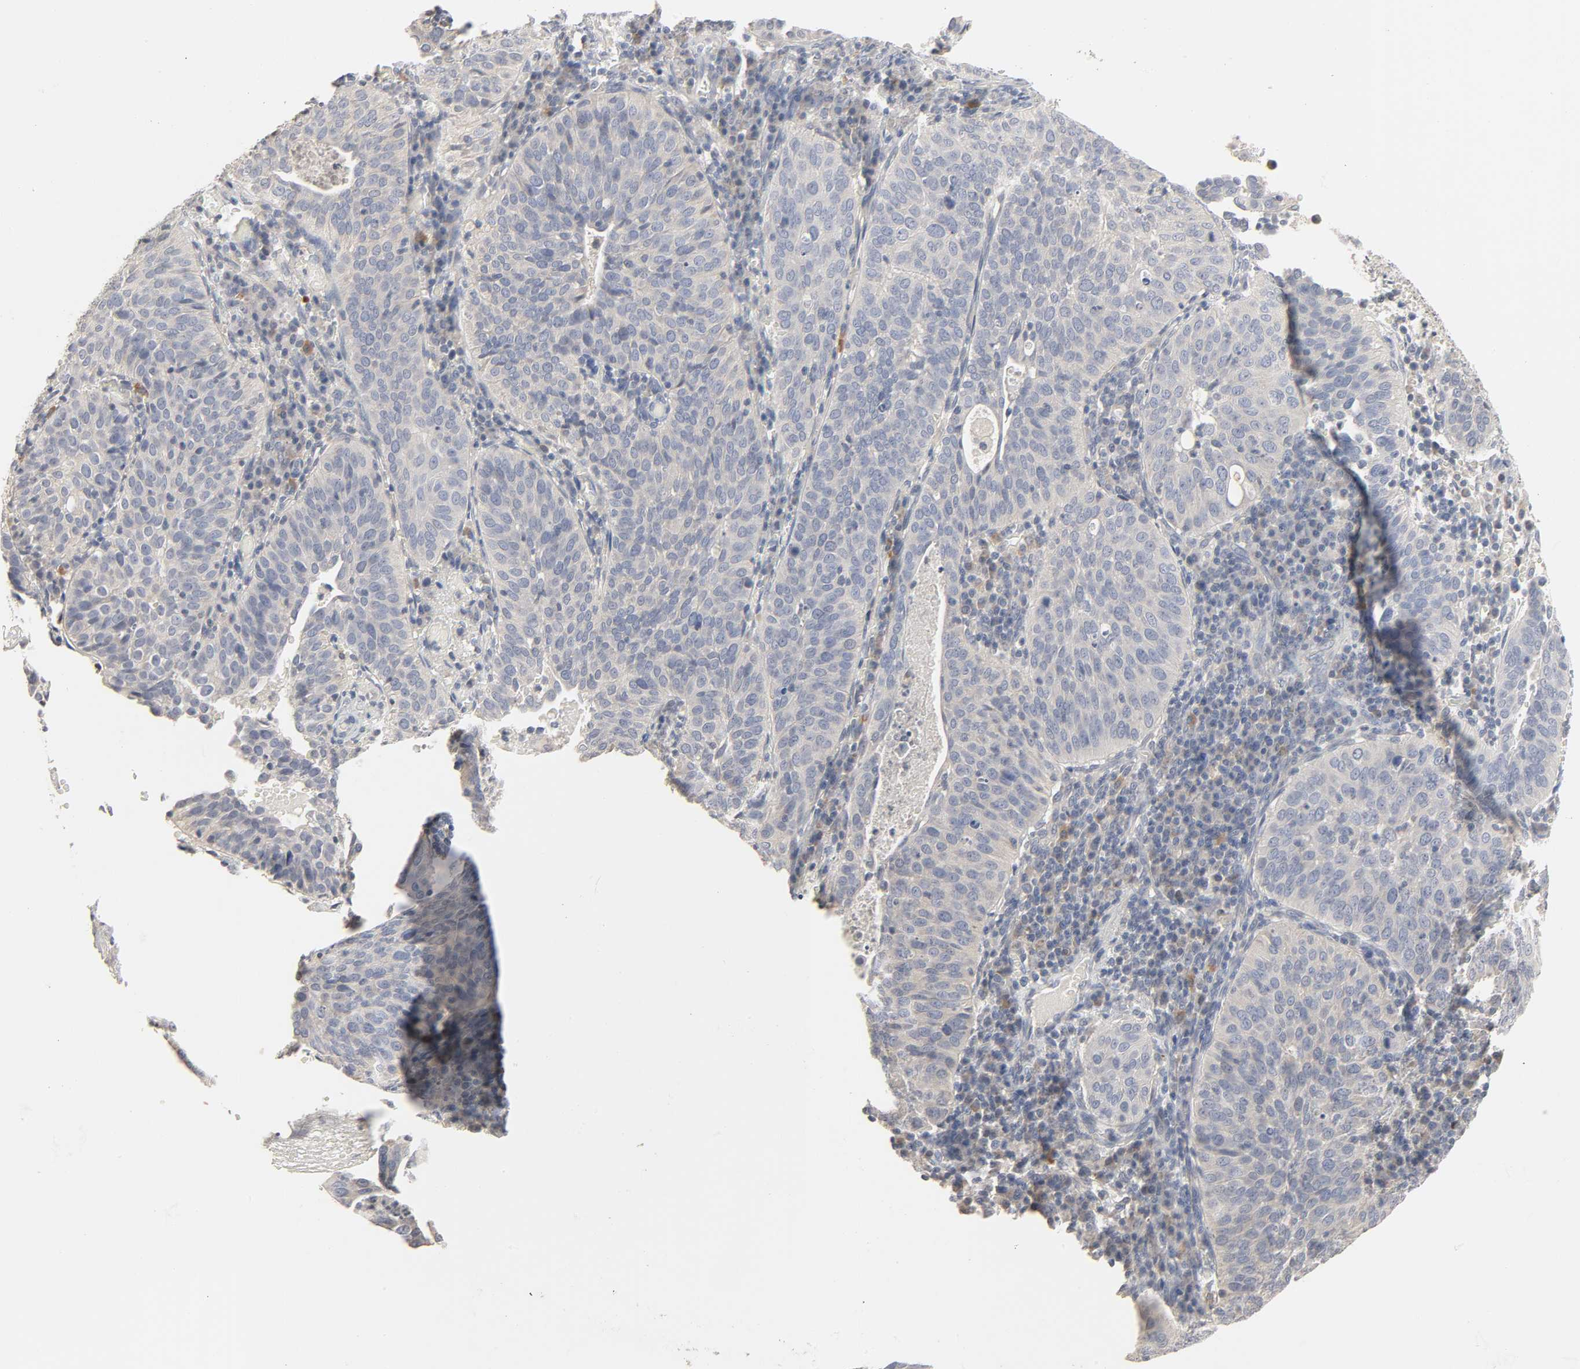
{"staining": {"intensity": "negative", "quantity": "none", "location": "none"}, "tissue": "cervical cancer", "cell_type": "Tumor cells", "image_type": "cancer", "snomed": [{"axis": "morphology", "description": "Squamous cell carcinoma, NOS"}, {"axis": "topography", "description": "Cervix"}], "caption": "Histopathology image shows no significant protein positivity in tumor cells of cervical cancer (squamous cell carcinoma).", "gene": "CLEC4E", "patient": {"sex": "female", "age": 39}}